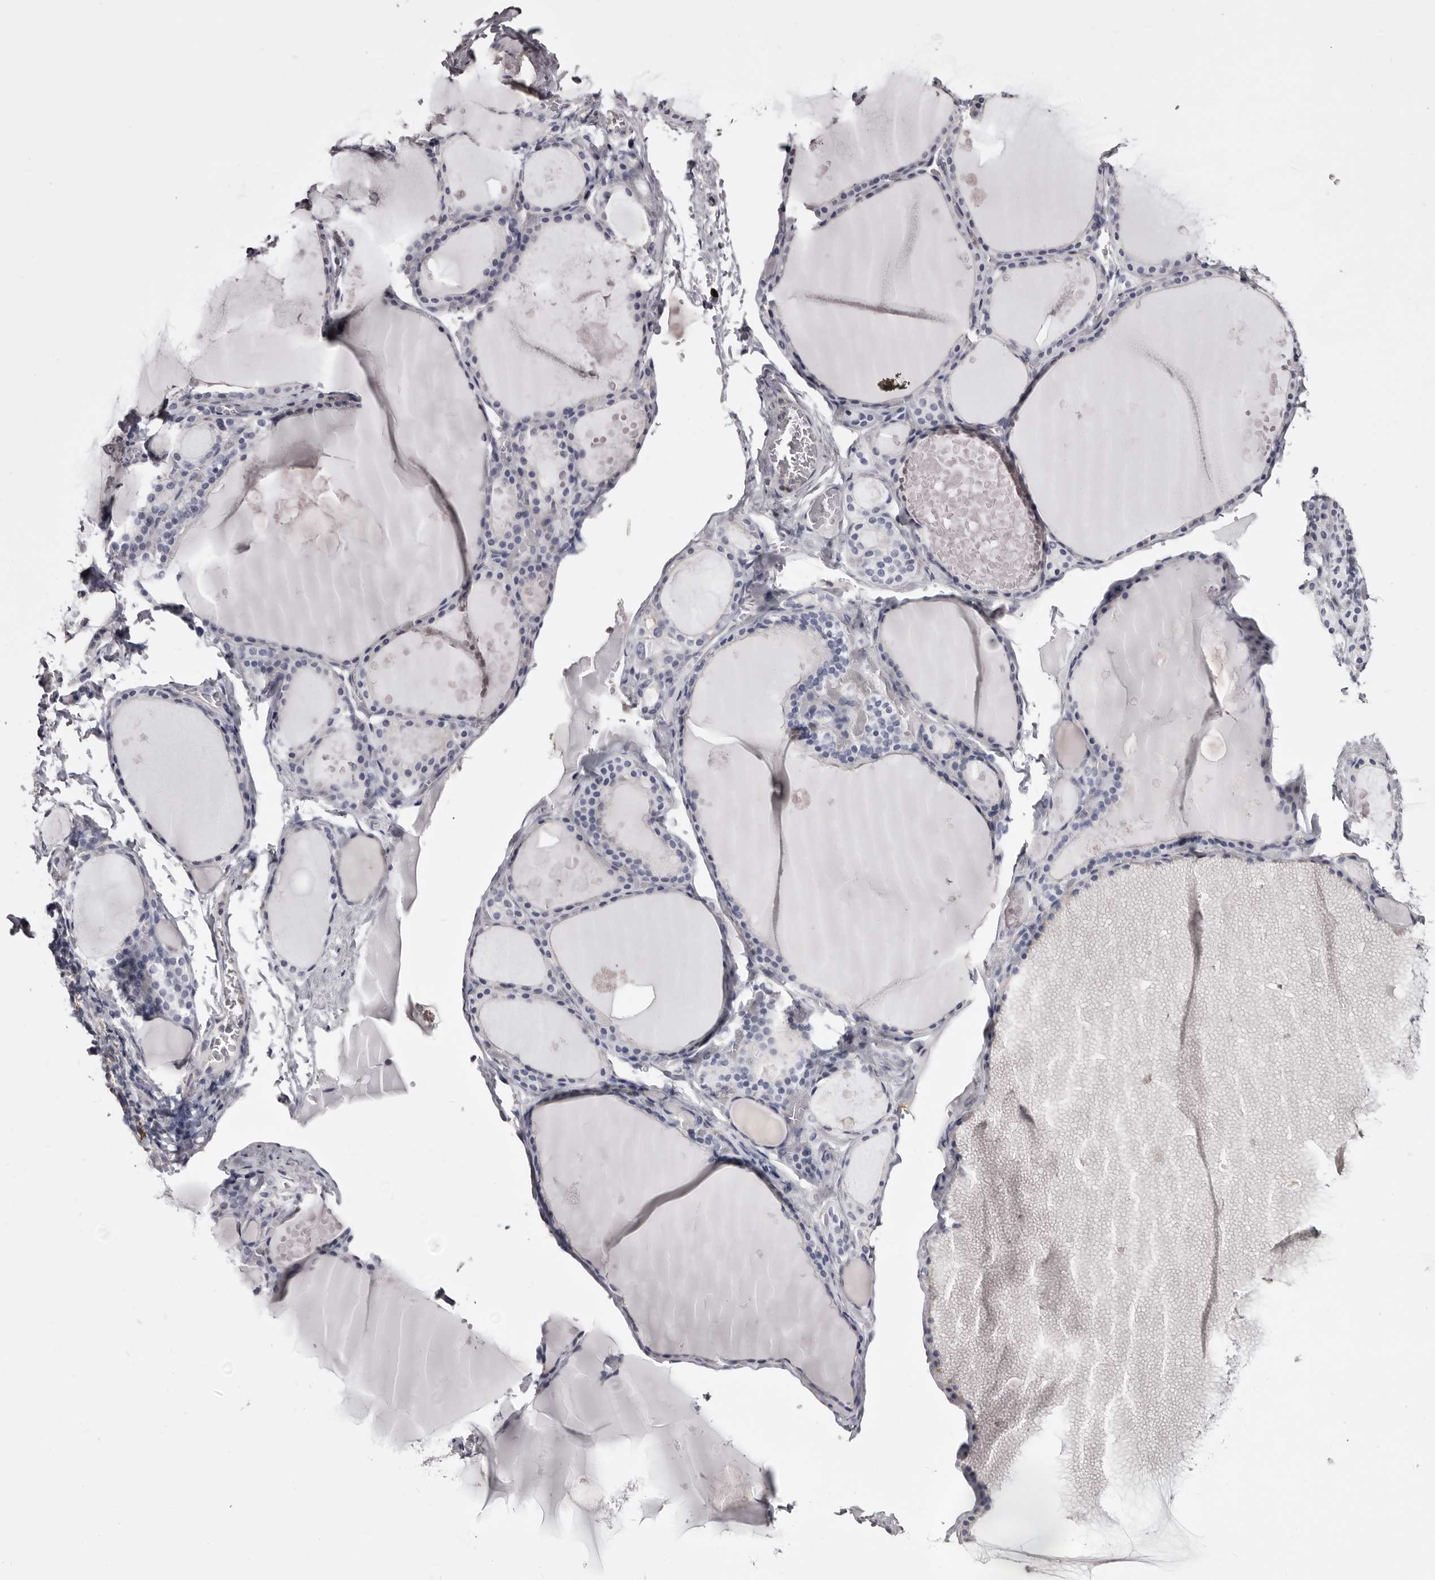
{"staining": {"intensity": "negative", "quantity": "none", "location": "none"}, "tissue": "thyroid gland", "cell_type": "Glandular cells", "image_type": "normal", "snomed": [{"axis": "morphology", "description": "Normal tissue, NOS"}, {"axis": "topography", "description": "Thyroid gland"}], "caption": "High magnification brightfield microscopy of unremarkable thyroid gland stained with DAB (3,3'-diaminobenzidine) (brown) and counterstained with hematoxylin (blue): glandular cells show no significant expression. (DAB (3,3'-diaminobenzidine) immunohistochemistry (IHC) visualized using brightfield microscopy, high magnification).", "gene": "LAD1", "patient": {"sex": "male", "age": 56}}